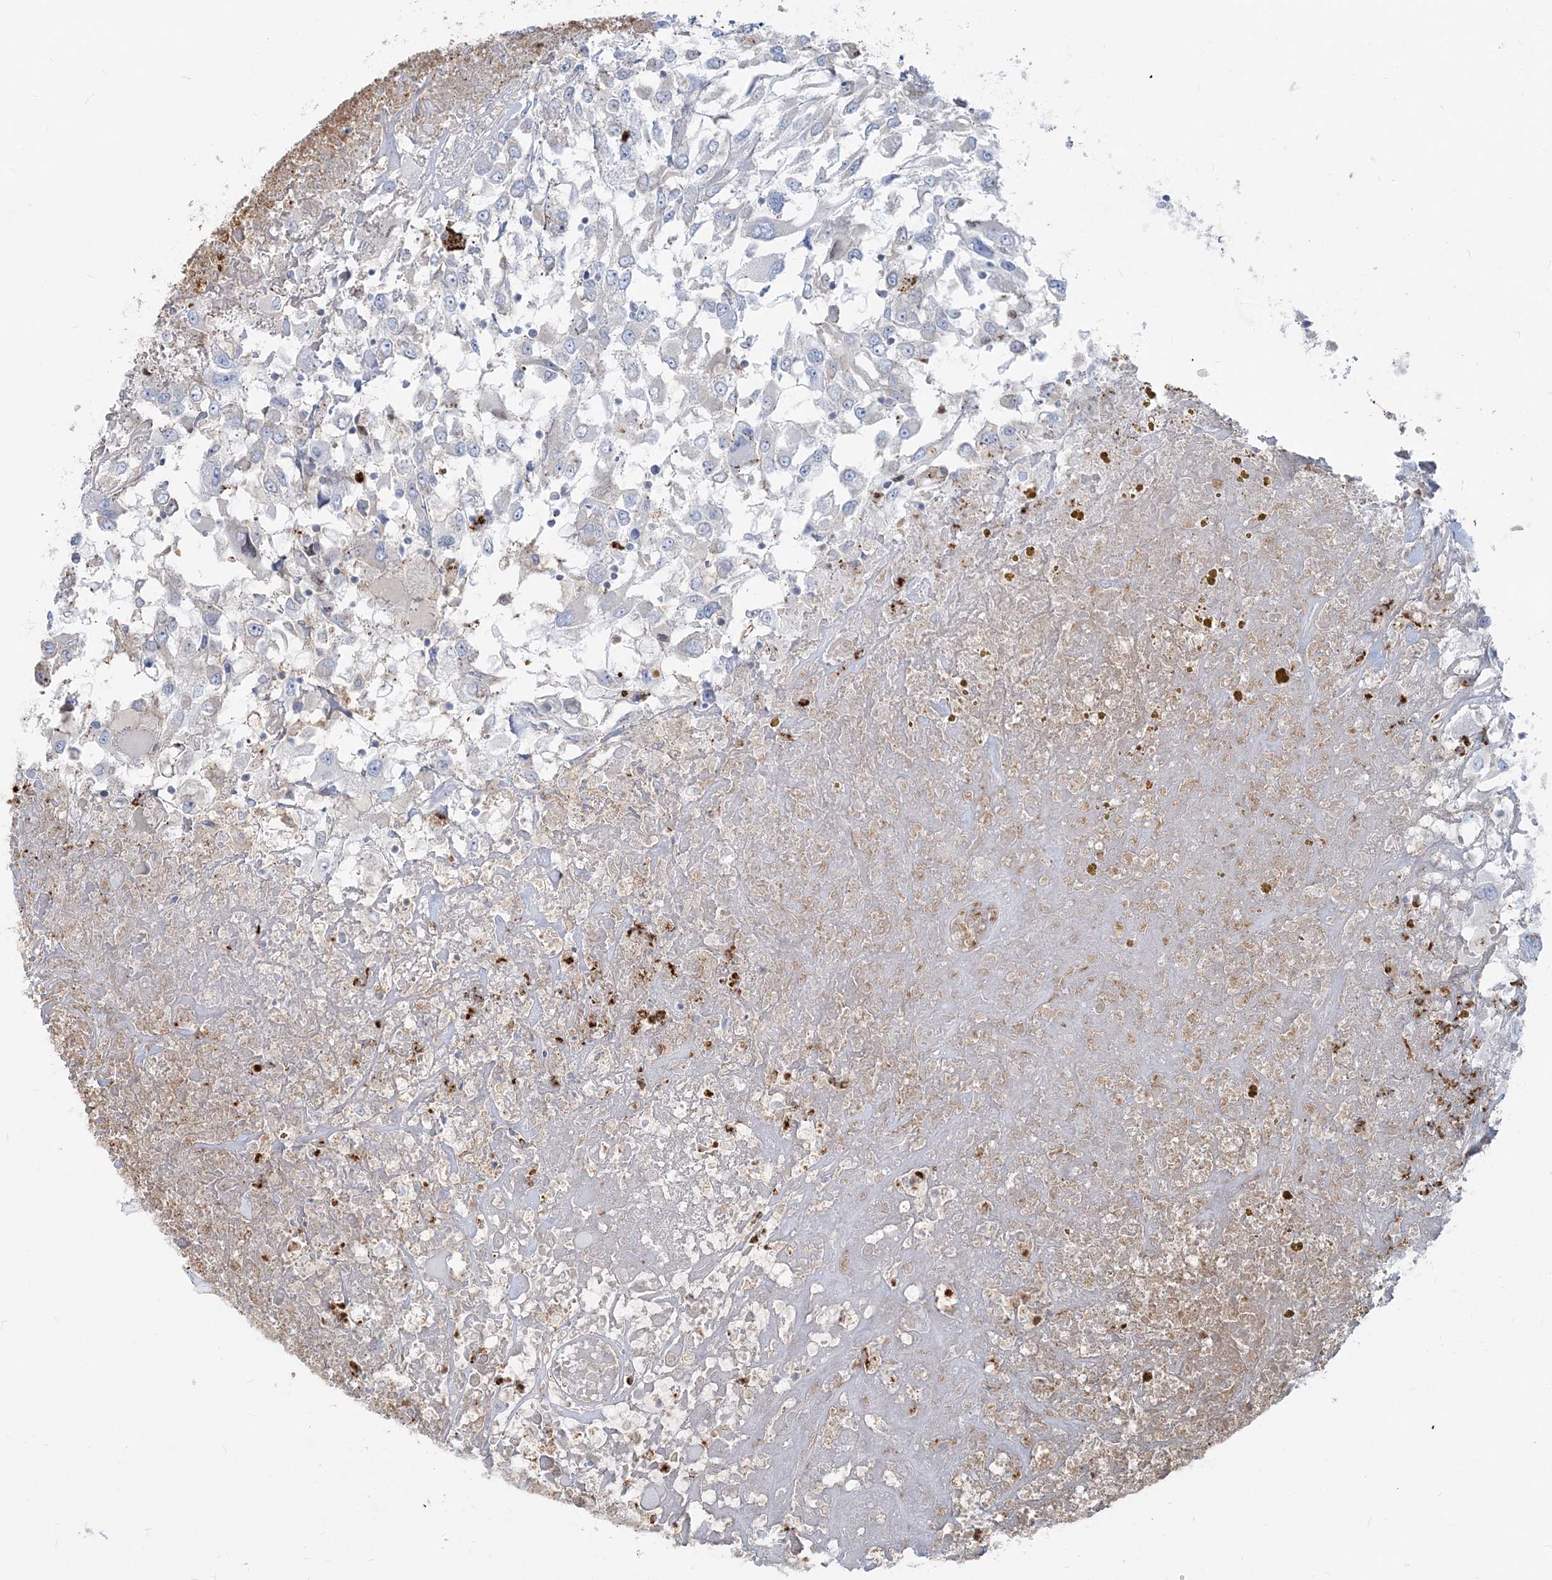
{"staining": {"intensity": "negative", "quantity": "none", "location": "none"}, "tissue": "renal cancer", "cell_type": "Tumor cells", "image_type": "cancer", "snomed": [{"axis": "morphology", "description": "Adenocarcinoma, NOS"}, {"axis": "topography", "description": "Kidney"}], "caption": "Immunohistochemical staining of adenocarcinoma (renal) exhibits no significant staining in tumor cells. (DAB immunohistochemistry (IHC), high magnification).", "gene": "CCNJ", "patient": {"sex": "female", "age": 52}}